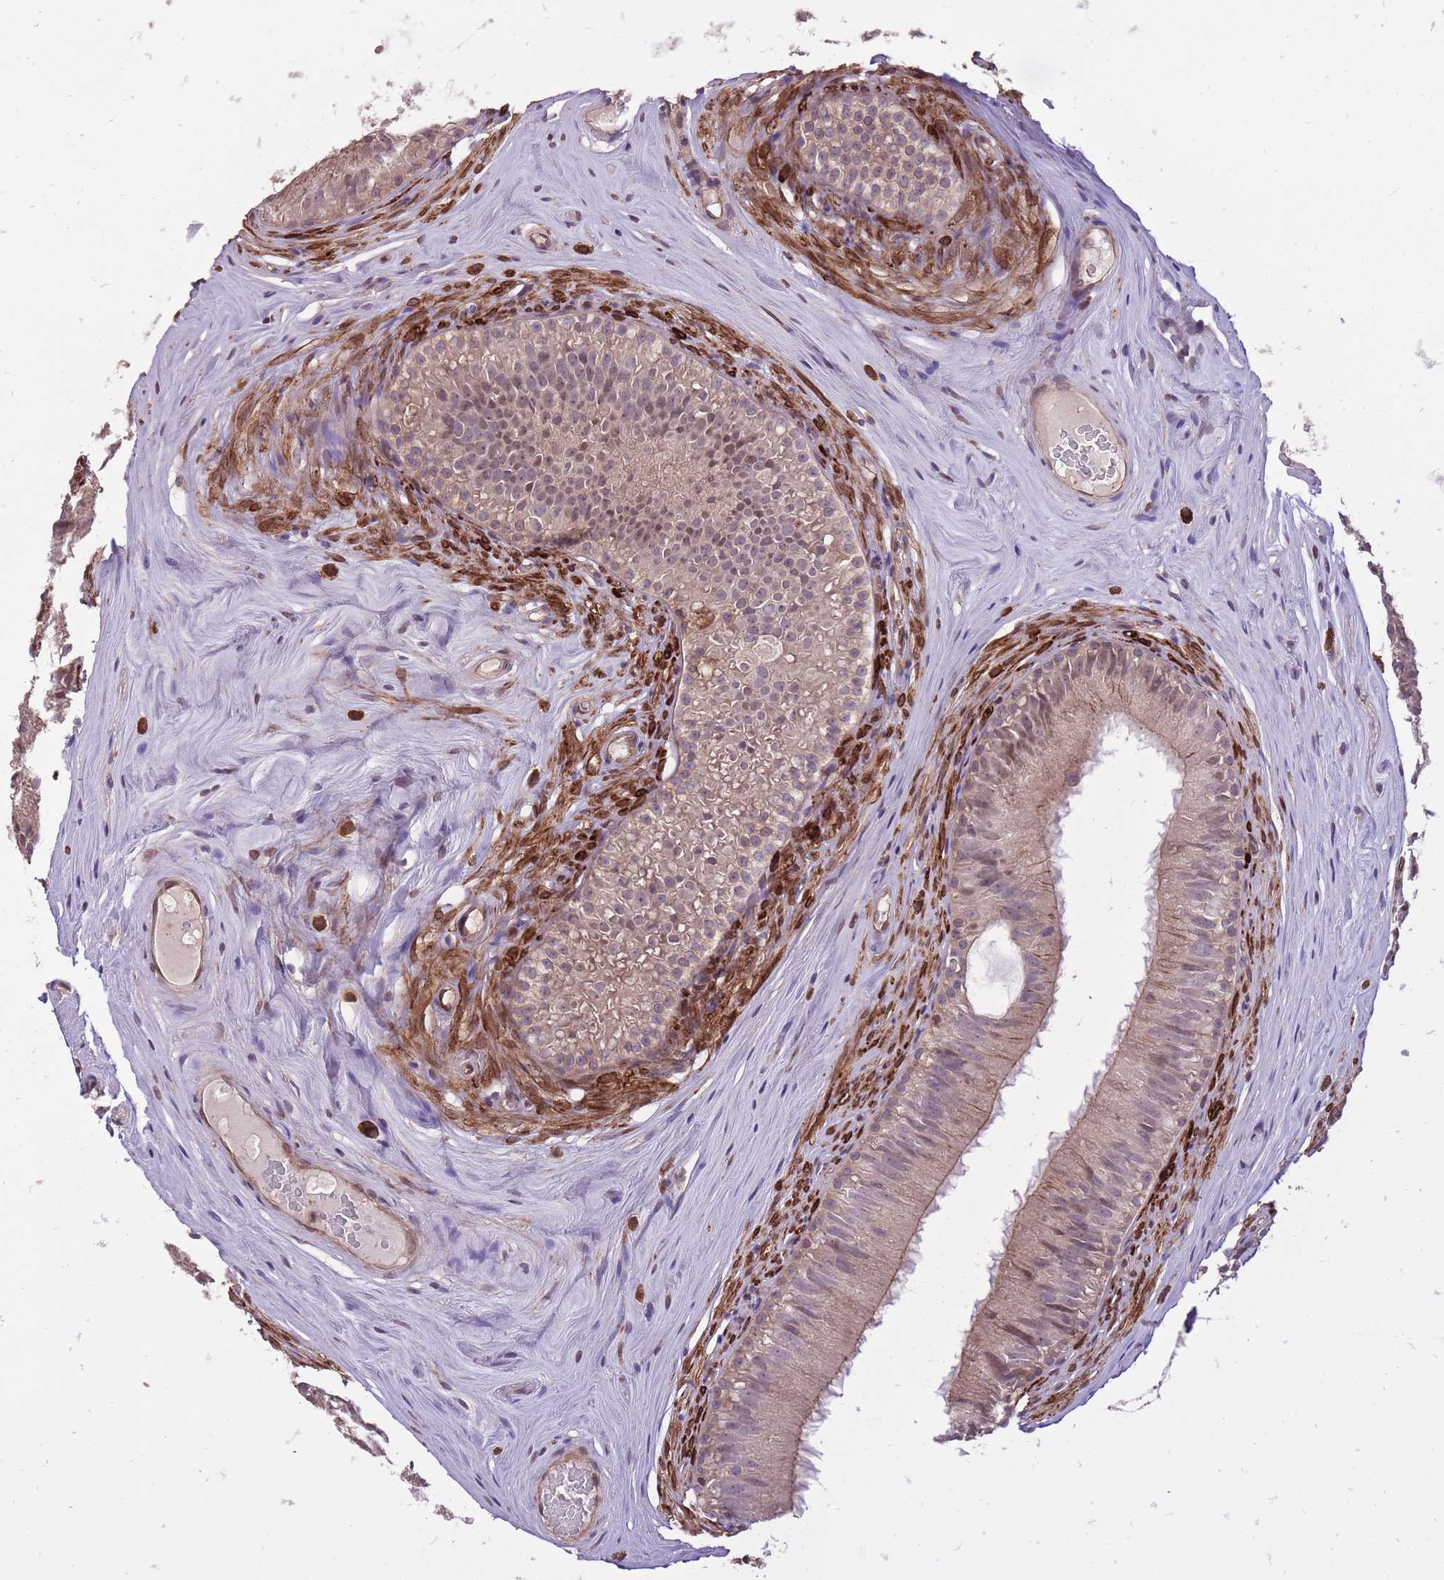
{"staining": {"intensity": "weak", "quantity": "25%-75%", "location": "cytoplasmic/membranous,nuclear"}, "tissue": "epididymis", "cell_type": "Glandular cells", "image_type": "normal", "snomed": [{"axis": "morphology", "description": "Normal tissue, NOS"}, {"axis": "topography", "description": "Epididymis"}], "caption": "Immunohistochemical staining of normal human epididymis displays 25%-75% levels of weak cytoplasmic/membranous,nuclear protein positivity in approximately 25%-75% of glandular cells. The staining was performed using DAB, with brown indicating positive protein expression. Nuclei are stained blue with hematoxylin.", "gene": "TET3", "patient": {"sex": "male", "age": 45}}